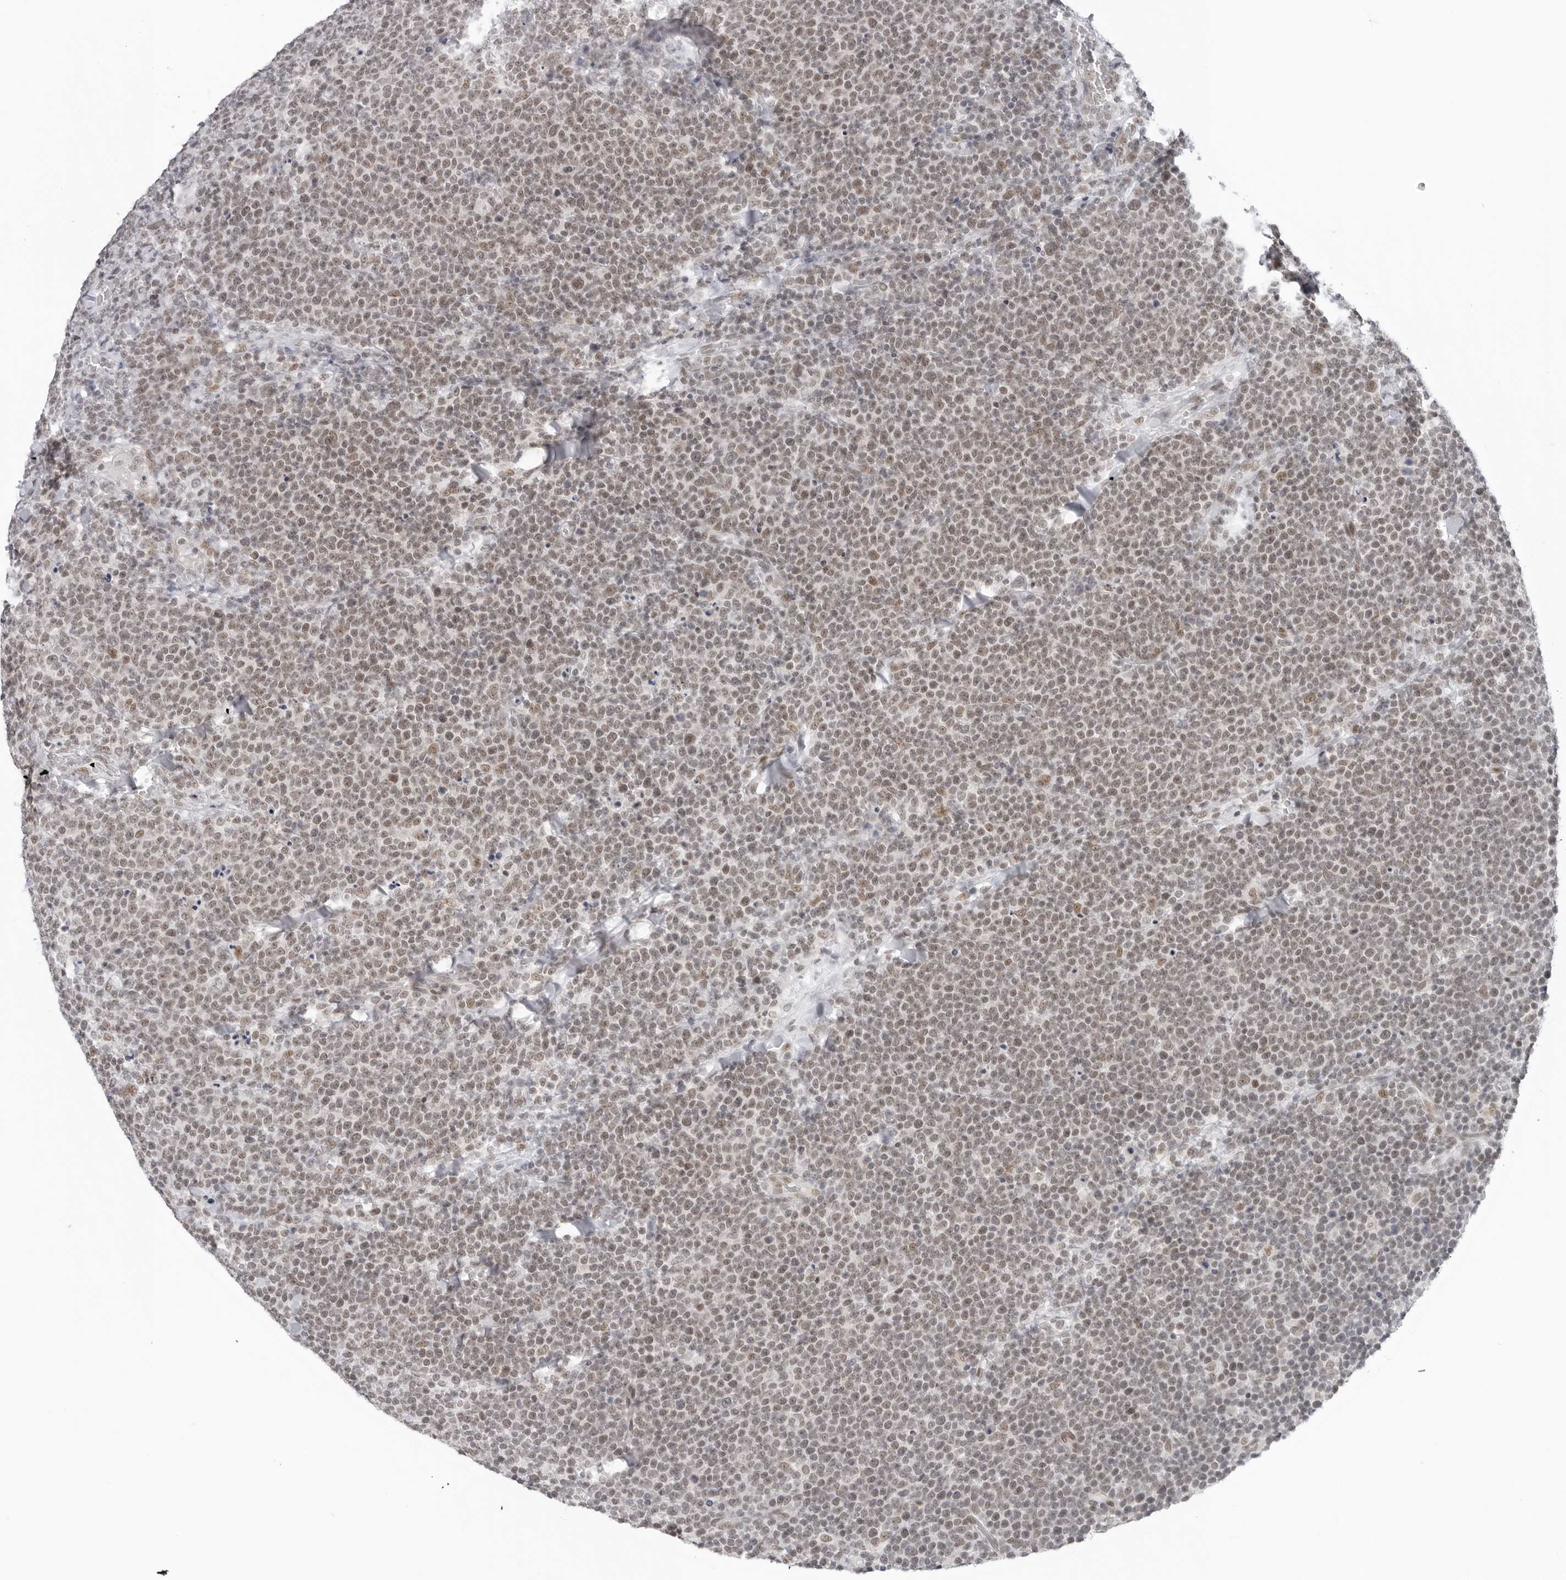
{"staining": {"intensity": "weak", "quantity": ">75%", "location": "nuclear"}, "tissue": "lymphoma", "cell_type": "Tumor cells", "image_type": "cancer", "snomed": [{"axis": "morphology", "description": "Malignant lymphoma, non-Hodgkin's type, High grade"}, {"axis": "topography", "description": "Lymph node"}], "caption": "This histopathology image exhibits high-grade malignant lymphoma, non-Hodgkin's type stained with immunohistochemistry to label a protein in brown. The nuclear of tumor cells show weak positivity for the protein. Nuclei are counter-stained blue.", "gene": "FOXK2", "patient": {"sex": "male", "age": 61}}